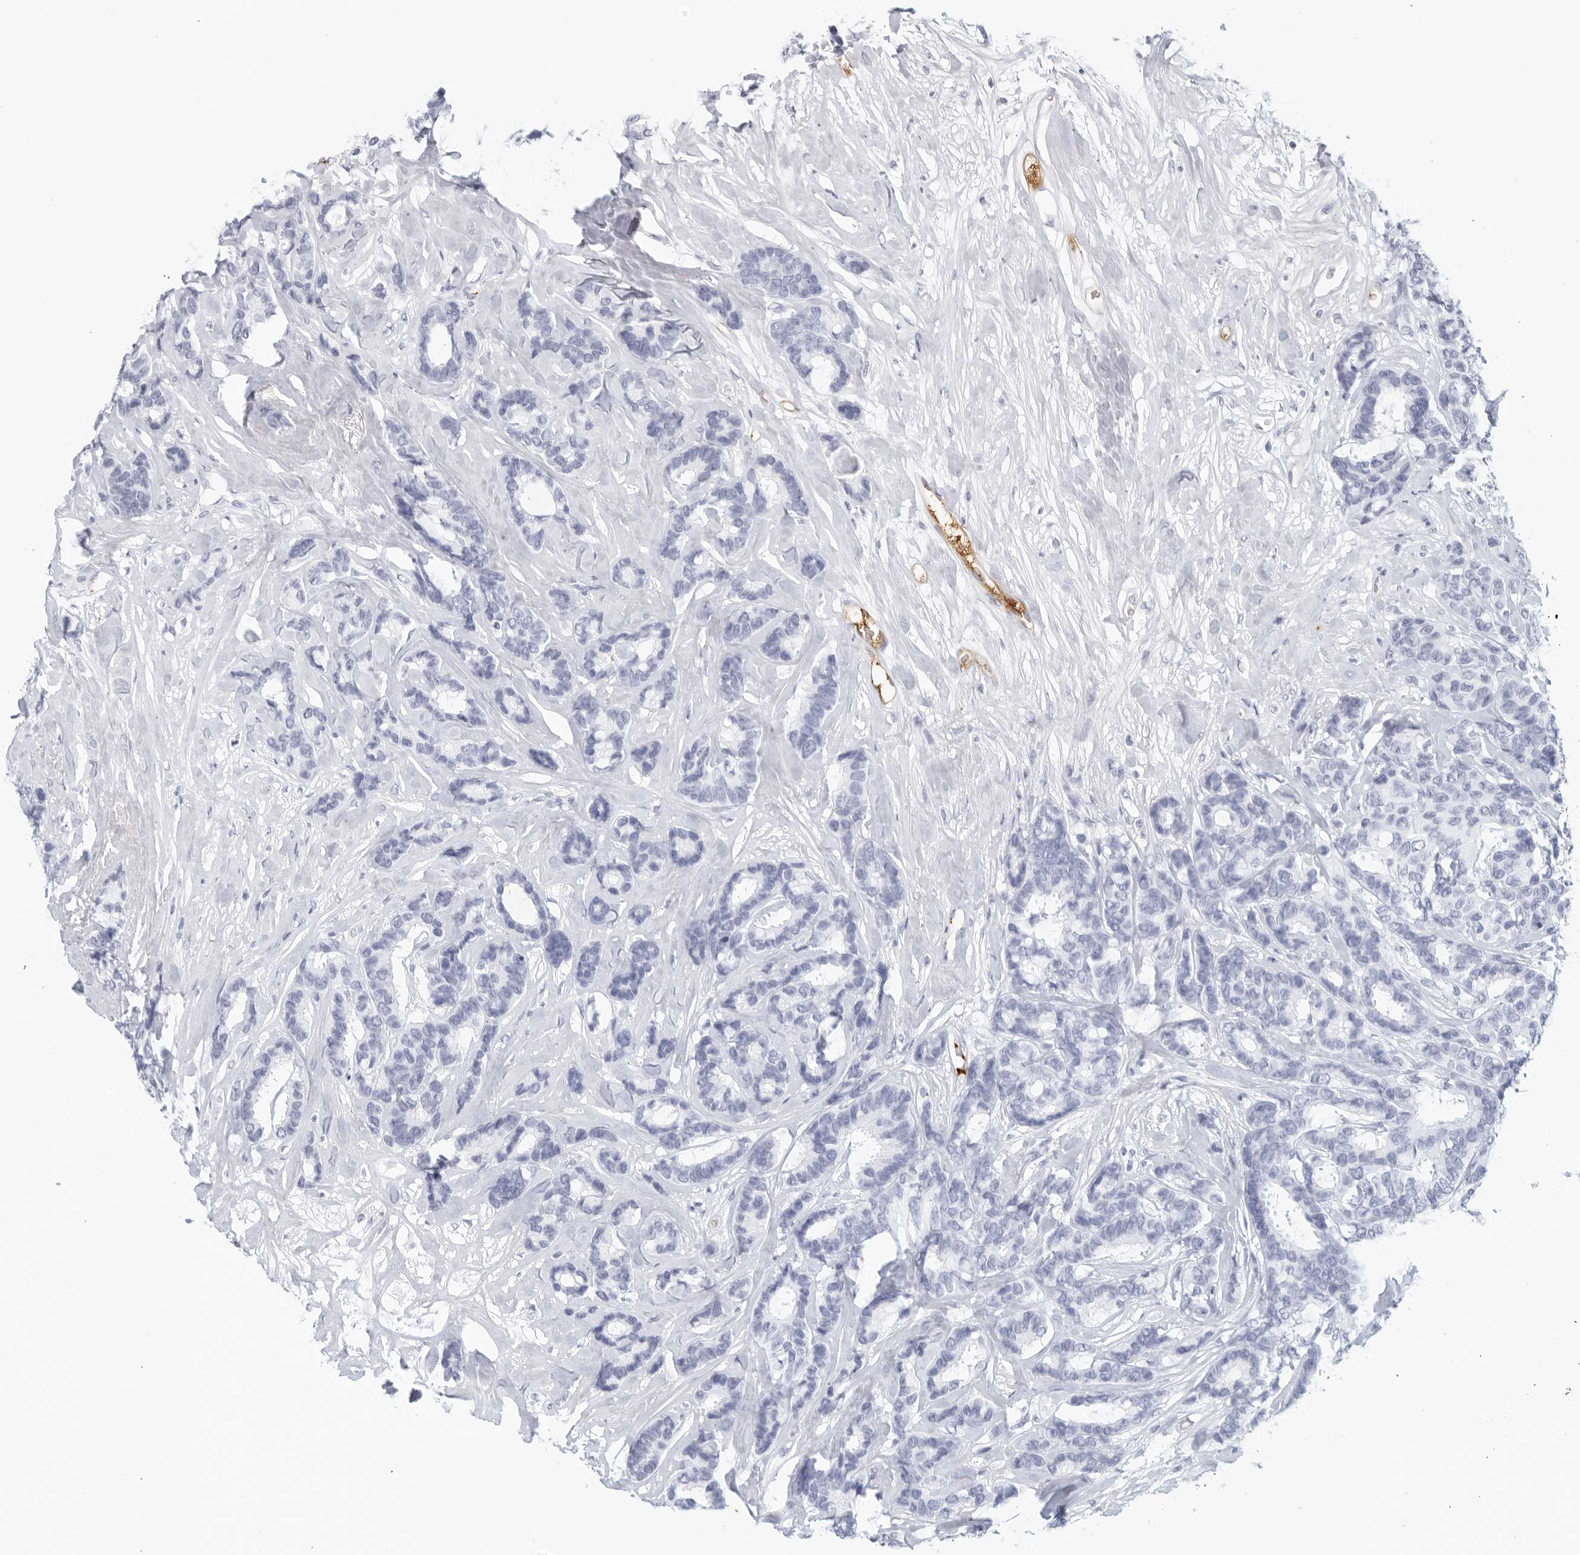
{"staining": {"intensity": "negative", "quantity": "none", "location": "none"}, "tissue": "breast cancer", "cell_type": "Tumor cells", "image_type": "cancer", "snomed": [{"axis": "morphology", "description": "Duct carcinoma"}, {"axis": "topography", "description": "Breast"}], "caption": "Micrograph shows no significant protein staining in tumor cells of invasive ductal carcinoma (breast). Brightfield microscopy of immunohistochemistry (IHC) stained with DAB (3,3'-diaminobenzidine) (brown) and hematoxylin (blue), captured at high magnification.", "gene": "FGG", "patient": {"sex": "female", "age": 87}}